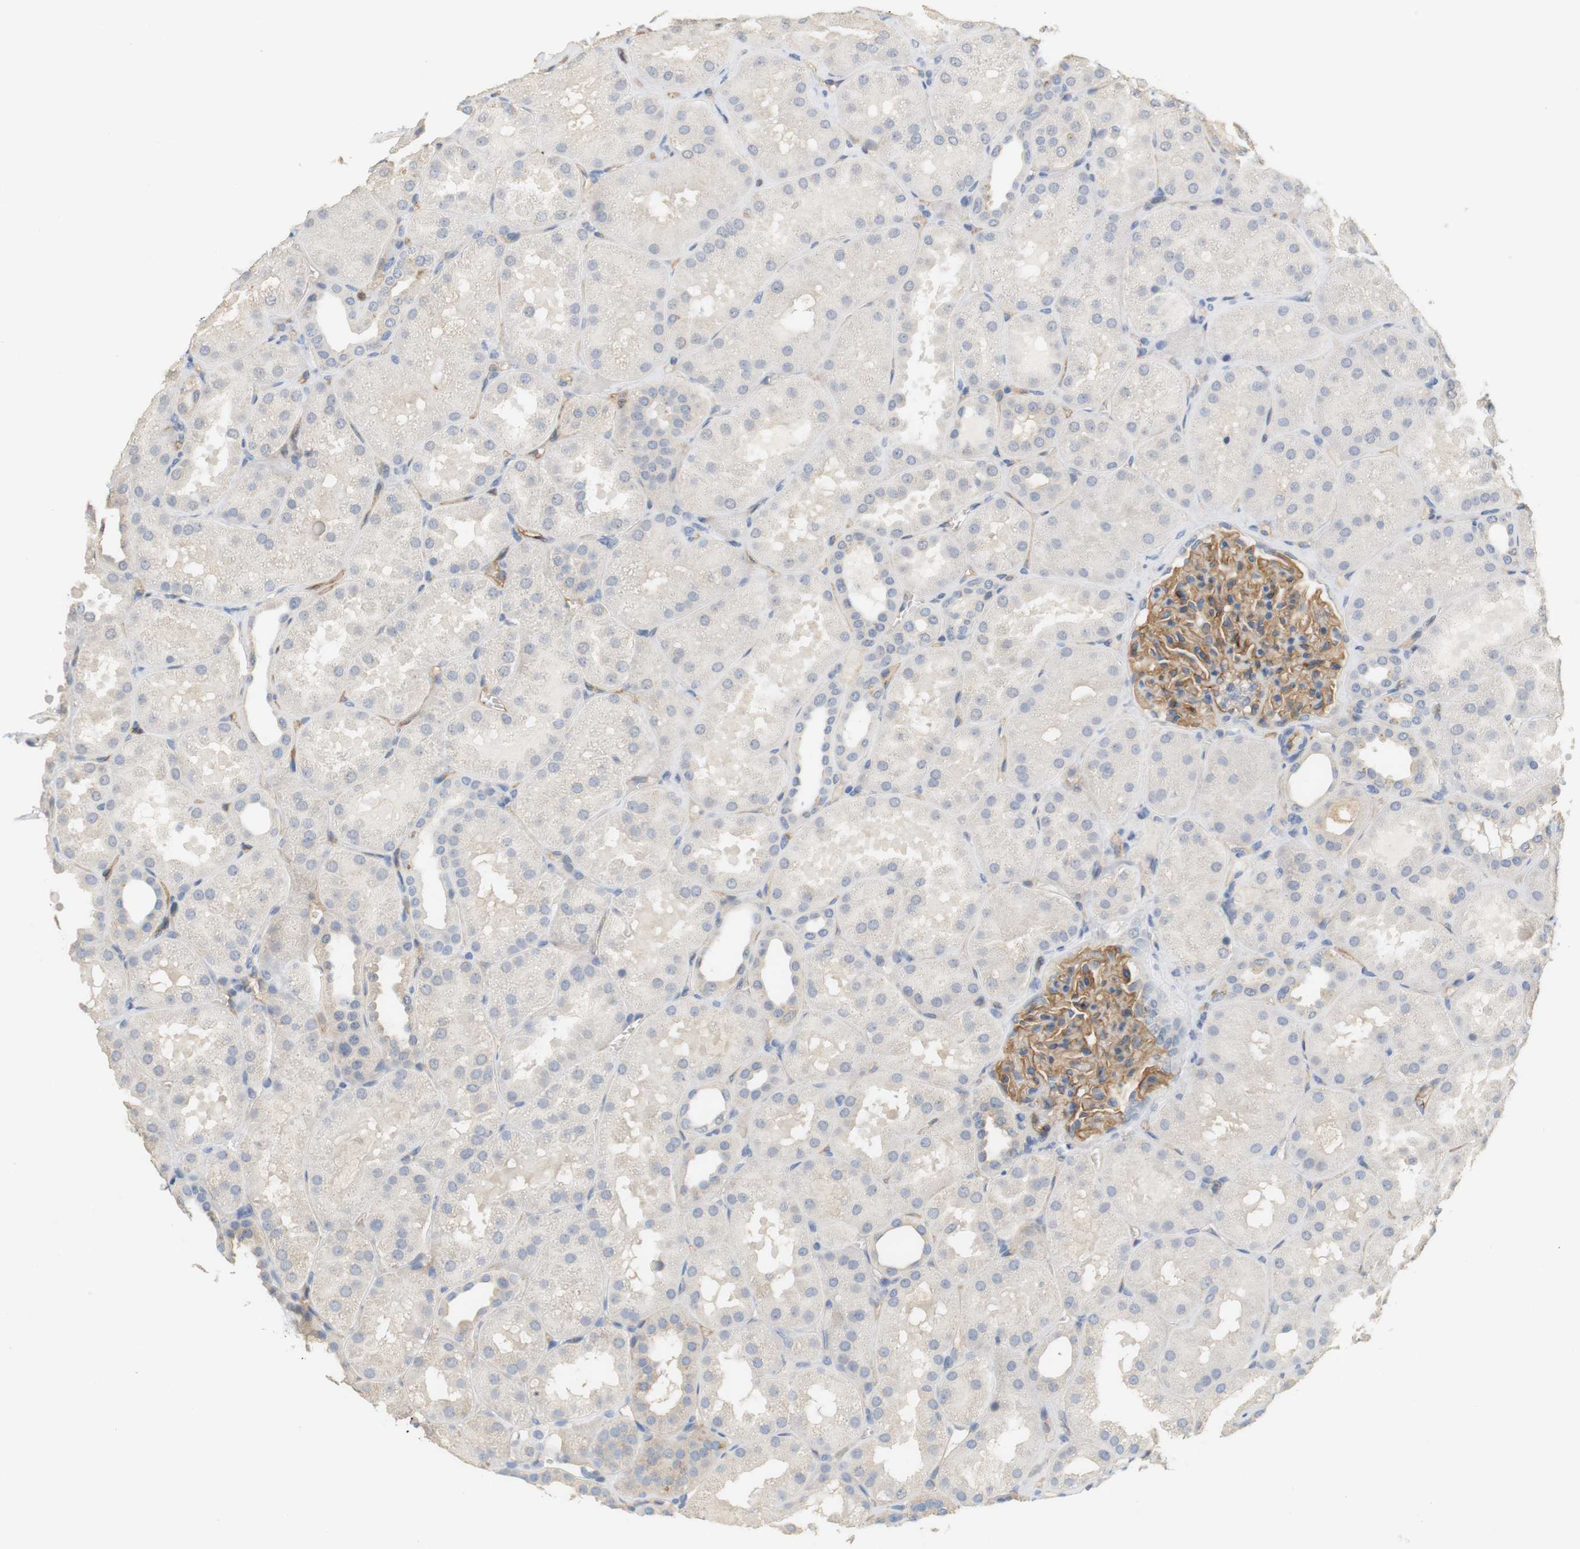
{"staining": {"intensity": "moderate", "quantity": ">75%", "location": "cytoplasmic/membranous"}, "tissue": "kidney", "cell_type": "Cells in glomeruli", "image_type": "normal", "snomed": [{"axis": "morphology", "description": "Normal tissue, NOS"}, {"axis": "topography", "description": "Kidney"}], "caption": "A micrograph showing moderate cytoplasmic/membranous positivity in about >75% of cells in glomeruli in normal kidney, as visualized by brown immunohistochemical staining.", "gene": "OSR1", "patient": {"sex": "male", "age": 28}}